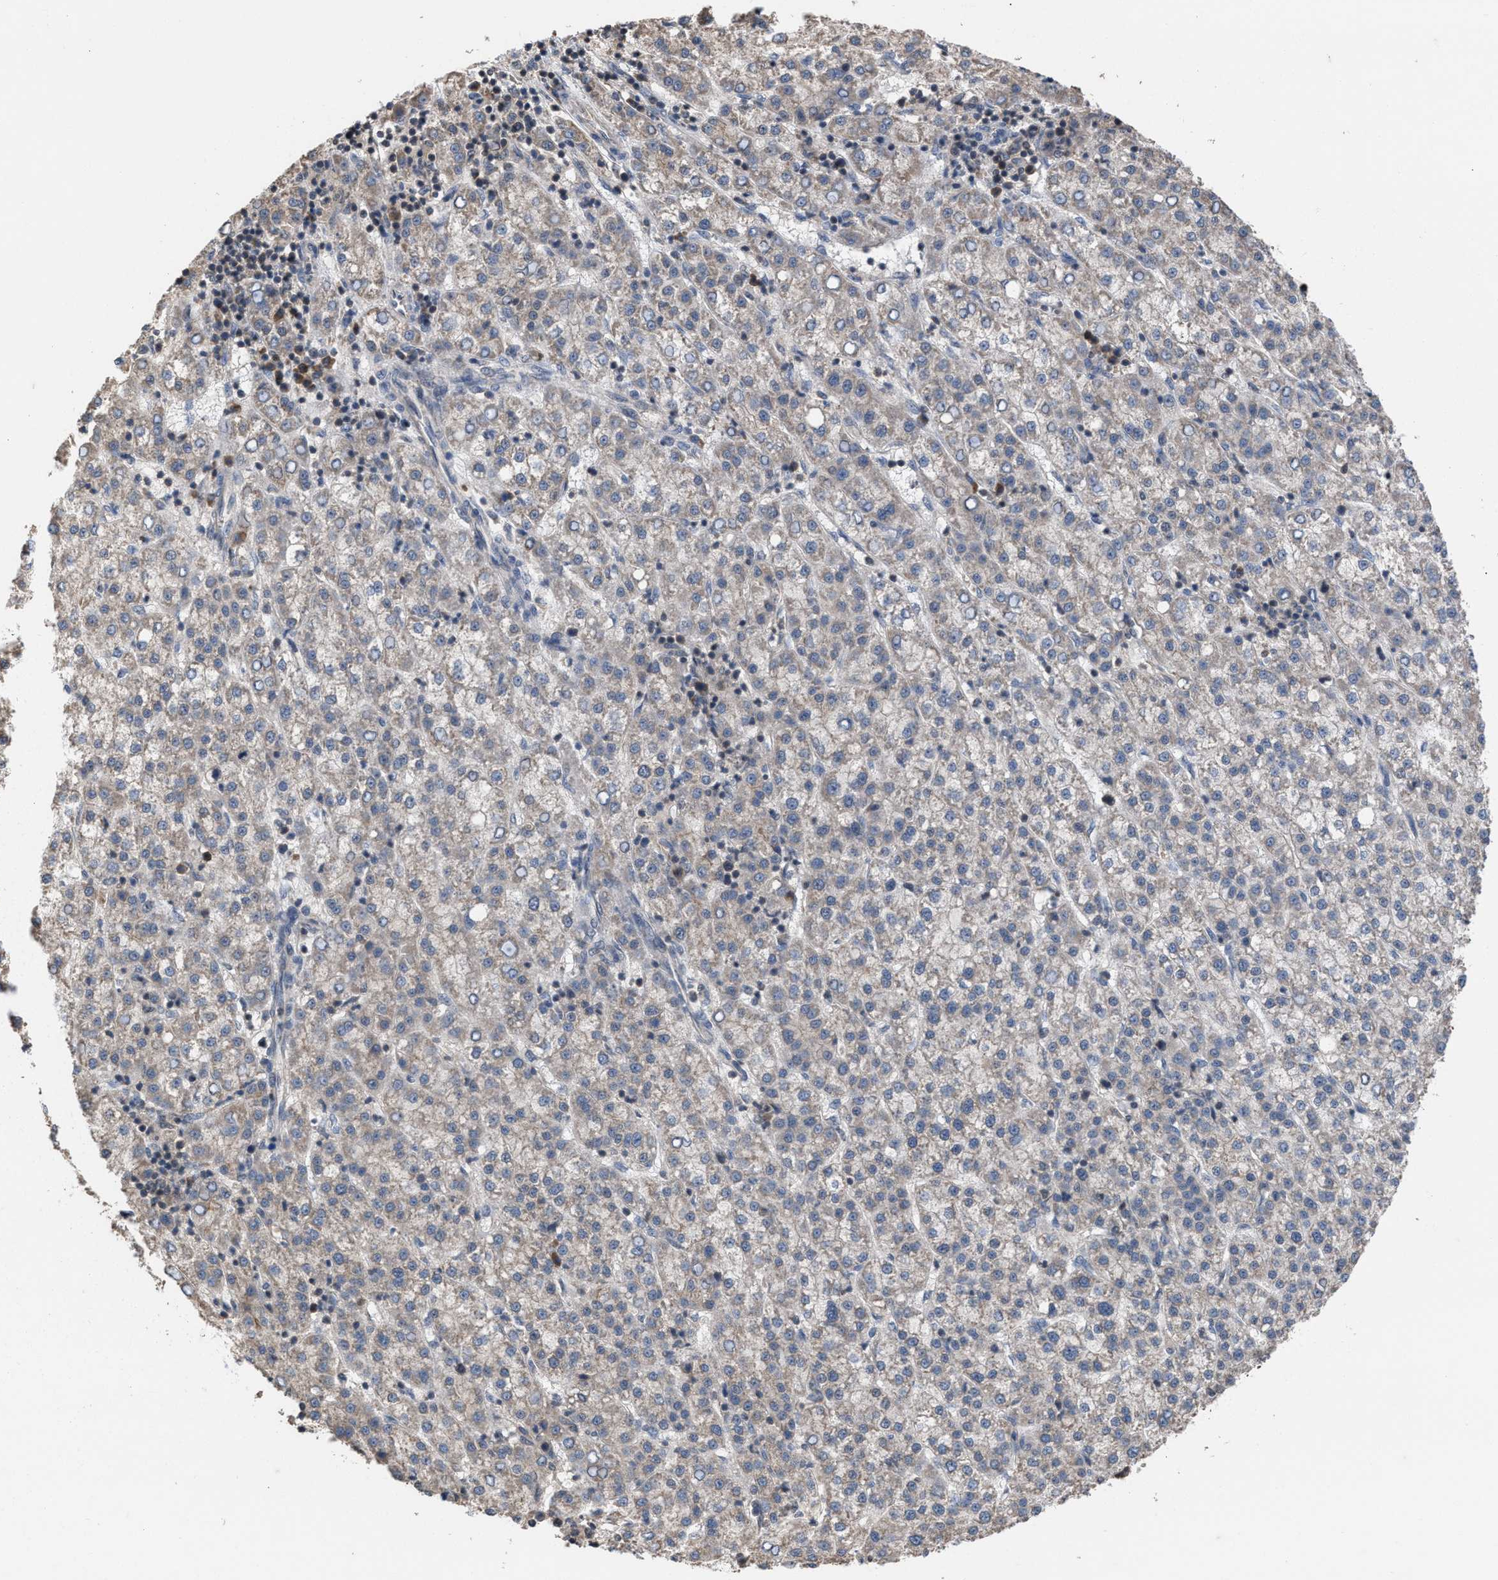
{"staining": {"intensity": "weak", "quantity": "25%-75%", "location": "cytoplasmic/membranous"}, "tissue": "liver cancer", "cell_type": "Tumor cells", "image_type": "cancer", "snomed": [{"axis": "morphology", "description": "Carcinoma, Hepatocellular, NOS"}, {"axis": "topography", "description": "Liver"}], "caption": "Protein staining demonstrates weak cytoplasmic/membranous positivity in about 25%-75% of tumor cells in hepatocellular carcinoma (liver). (brown staining indicates protein expression, while blue staining denotes nuclei).", "gene": "C9orf78", "patient": {"sex": "female", "age": 58}}